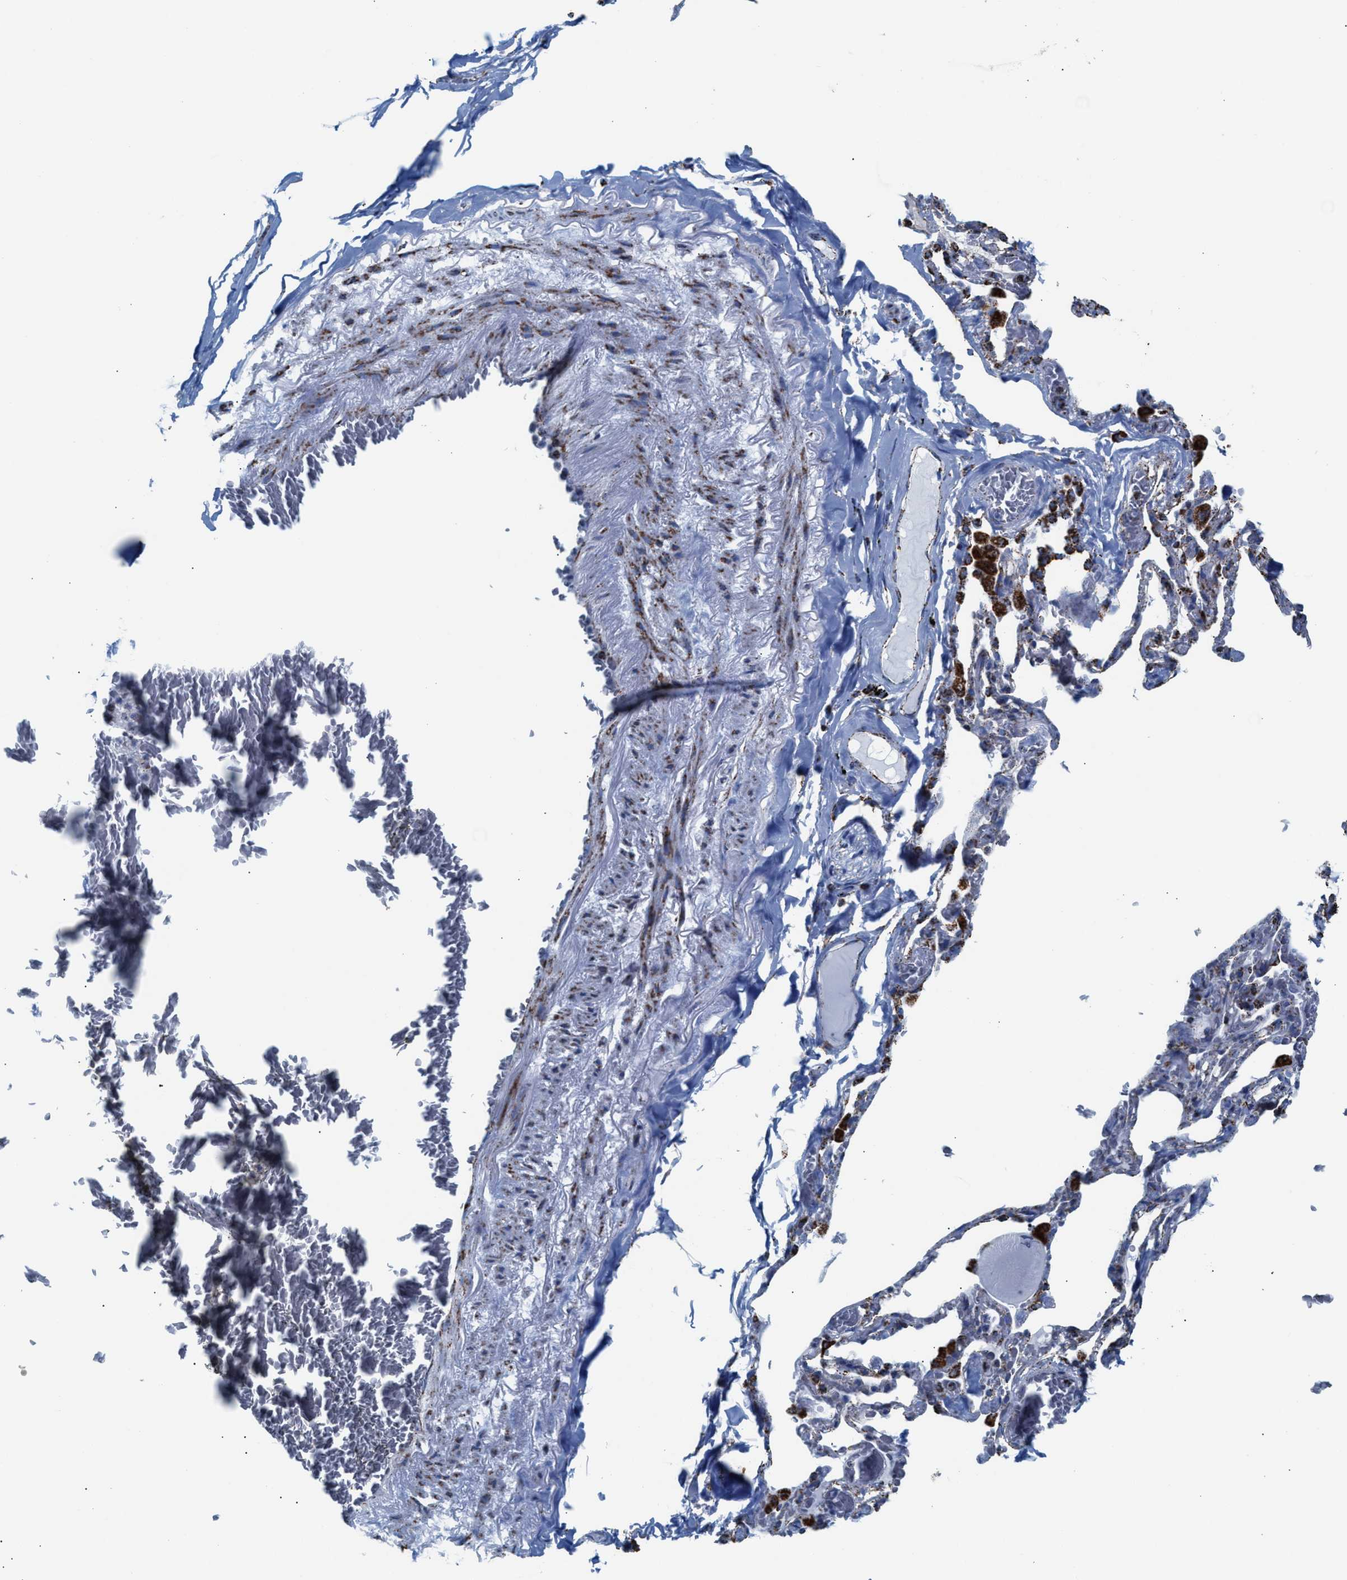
{"staining": {"intensity": "strong", "quantity": ">75%", "location": "cytoplasmic/membranous"}, "tissue": "adipose tissue", "cell_type": "Adipocytes", "image_type": "normal", "snomed": [{"axis": "morphology", "description": "Normal tissue, NOS"}, {"axis": "topography", "description": "Cartilage tissue"}, {"axis": "topography", "description": "Lung"}], "caption": "Adipose tissue stained for a protein (brown) exhibits strong cytoplasmic/membranous positive staining in approximately >75% of adipocytes.", "gene": "ECHS1", "patient": {"sex": "female", "age": 77}}